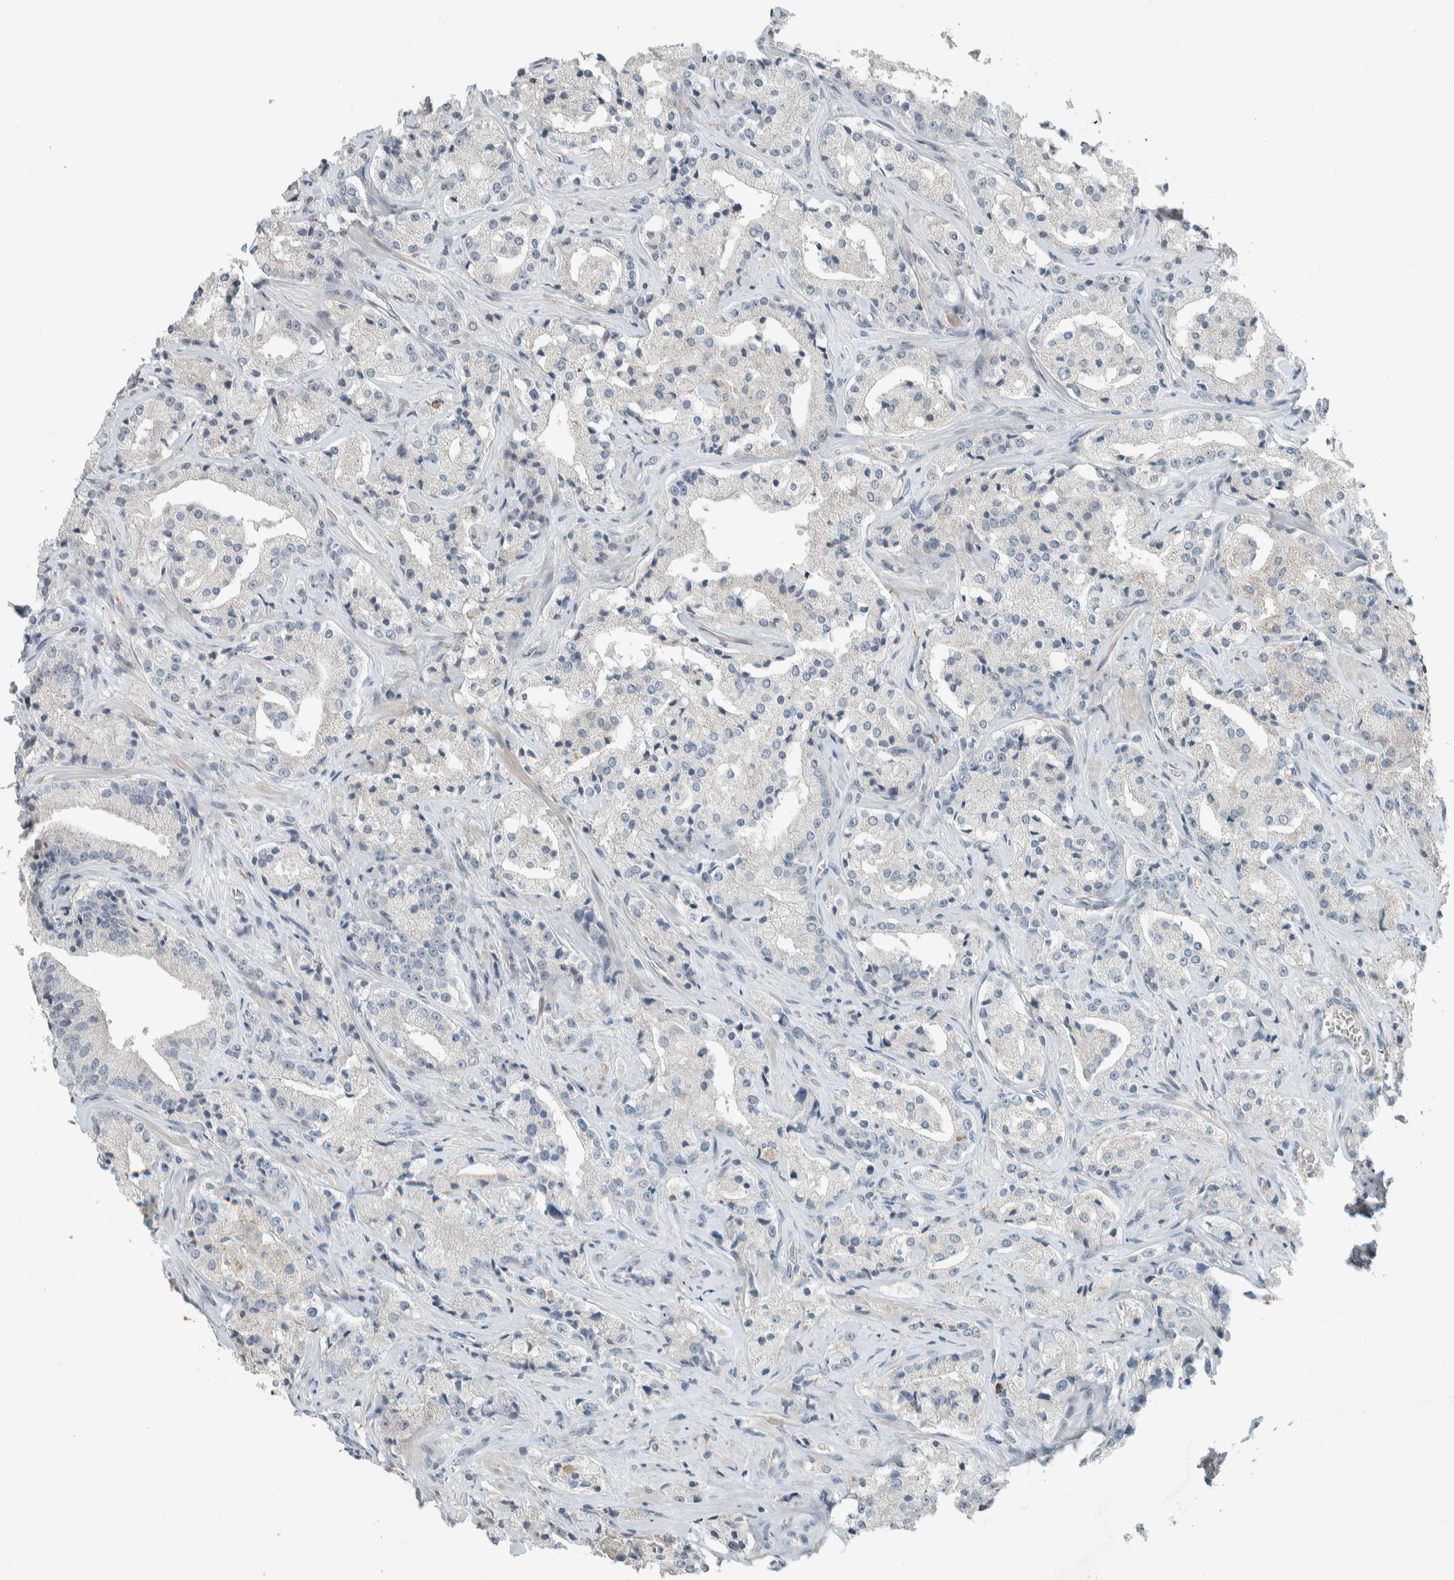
{"staining": {"intensity": "negative", "quantity": "none", "location": "none"}, "tissue": "prostate cancer", "cell_type": "Tumor cells", "image_type": "cancer", "snomed": [{"axis": "morphology", "description": "Adenocarcinoma, High grade"}, {"axis": "topography", "description": "Prostate"}], "caption": "Immunohistochemical staining of prostate cancer displays no significant staining in tumor cells.", "gene": "CERCAM", "patient": {"sex": "male", "age": 63}}